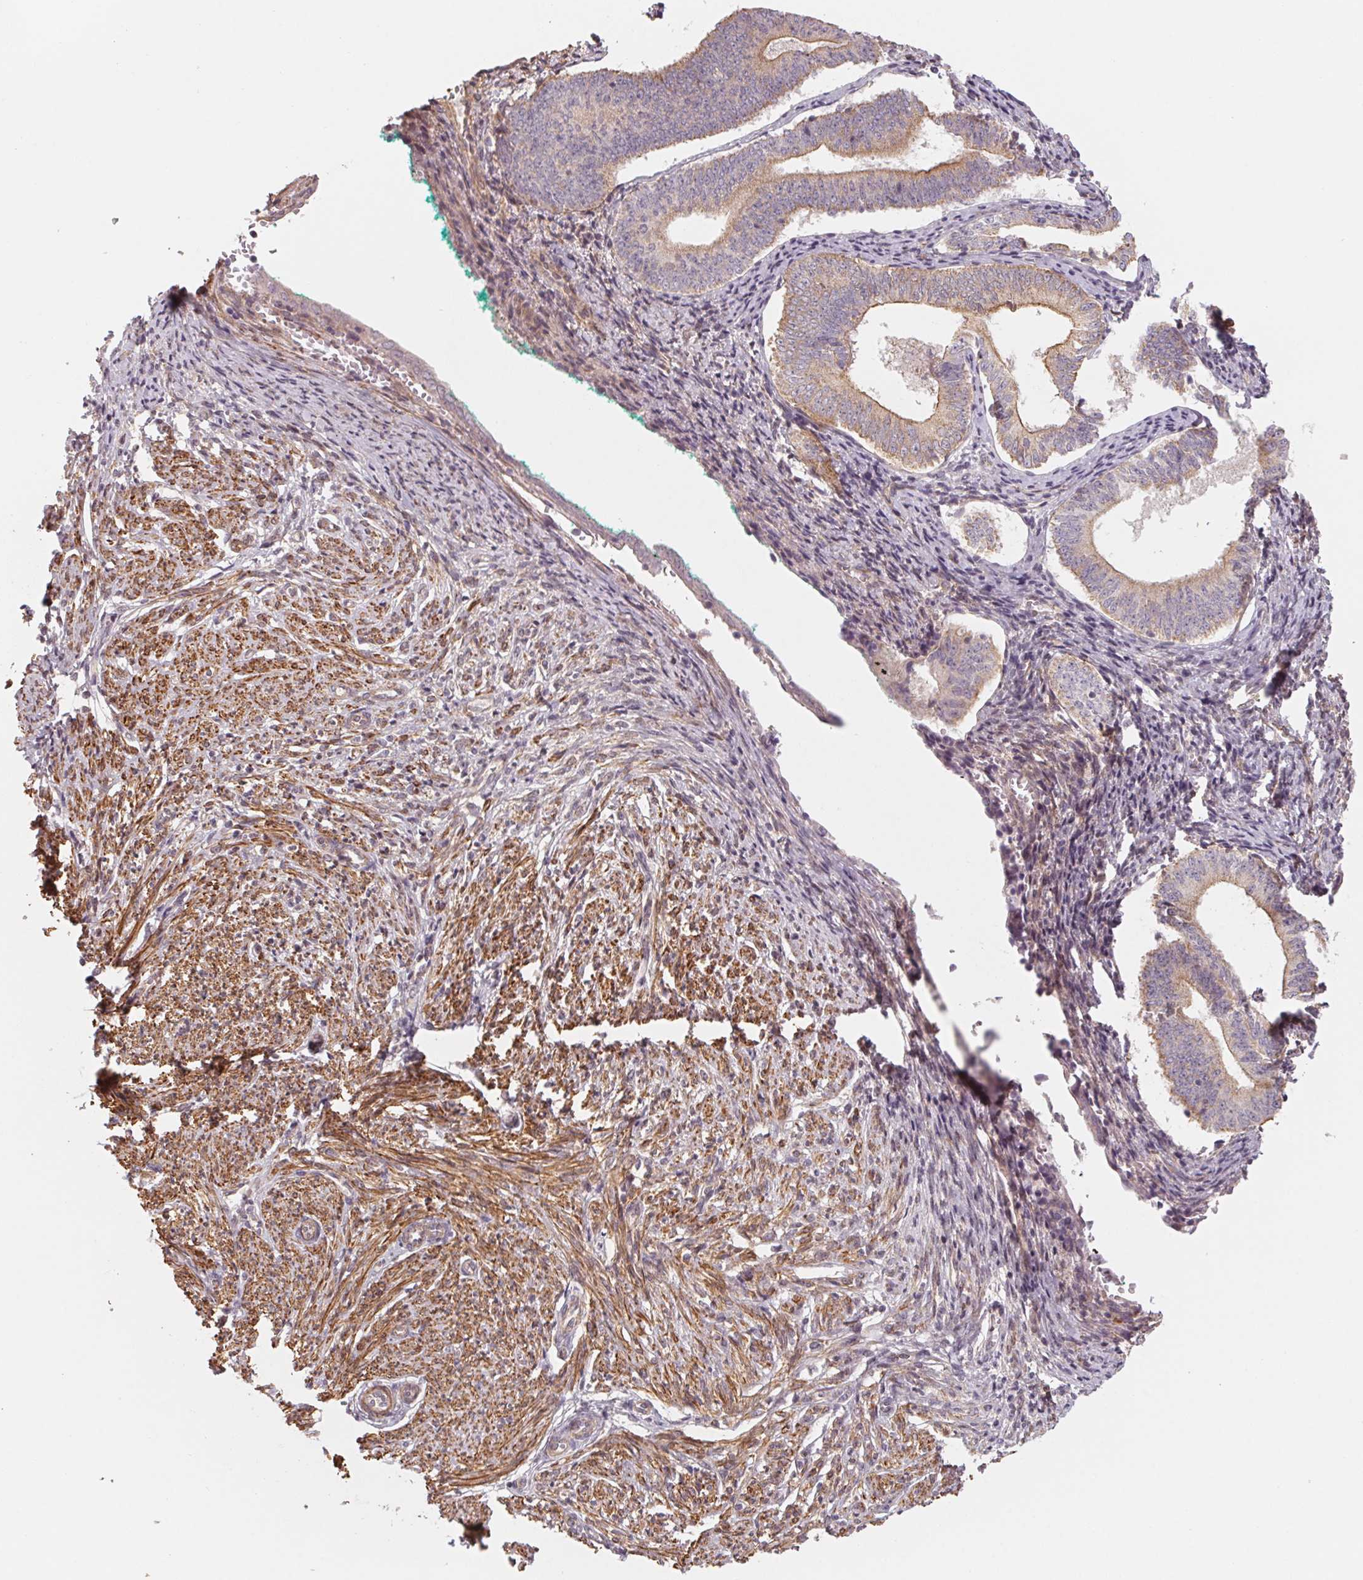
{"staining": {"intensity": "weak", "quantity": "<25%", "location": "cytoplasmic/membranous"}, "tissue": "endometrium", "cell_type": "Cells in endometrial stroma", "image_type": "normal", "snomed": [{"axis": "morphology", "description": "Normal tissue, NOS"}, {"axis": "topography", "description": "Endometrium"}], "caption": "Benign endometrium was stained to show a protein in brown. There is no significant expression in cells in endometrial stroma. (Brightfield microscopy of DAB (3,3'-diaminobenzidine) IHC at high magnification).", "gene": "CCDC112", "patient": {"sex": "female", "age": 50}}